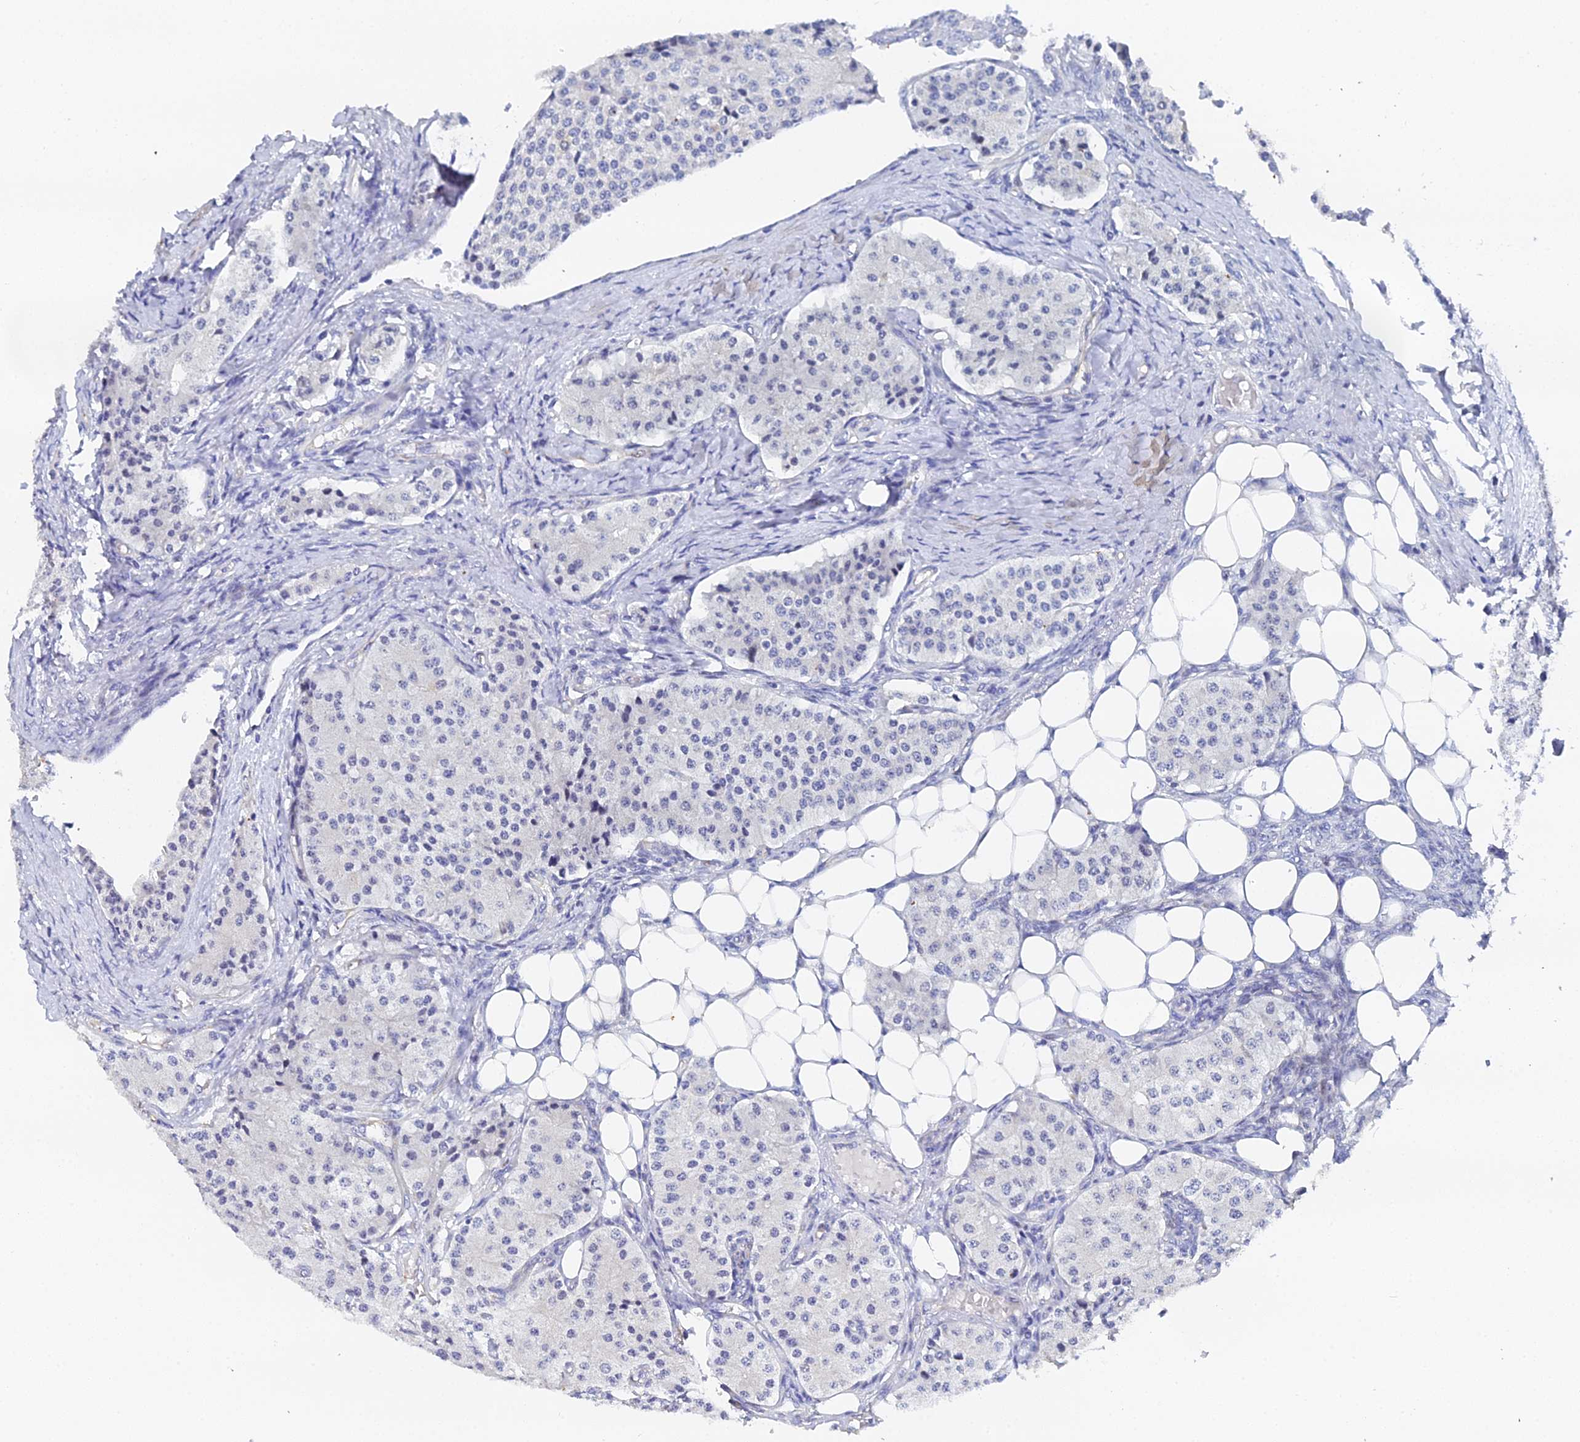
{"staining": {"intensity": "negative", "quantity": "none", "location": "none"}, "tissue": "carcinoid", "cell_type": "Tumor cells", "image_type": "cancer", "snomed": [{"axis": "morphology", "description": "Carcinoid, malignant, NOS"}, {"axis": "topography", "description": "Colon"}], "caption": "DAB (3,3'-diaminobenzidine) immunohistochemical staining of human carcinoid exhibits no significant staining in tumor cells. The staining is performed using DAB (3,3'-diaminobenzidine) brown chromogen with nuclei counter-stained in using hematoxylin.", "gene": "ENSG00000268674", "patient": {"sex": "female", "age": 52}}